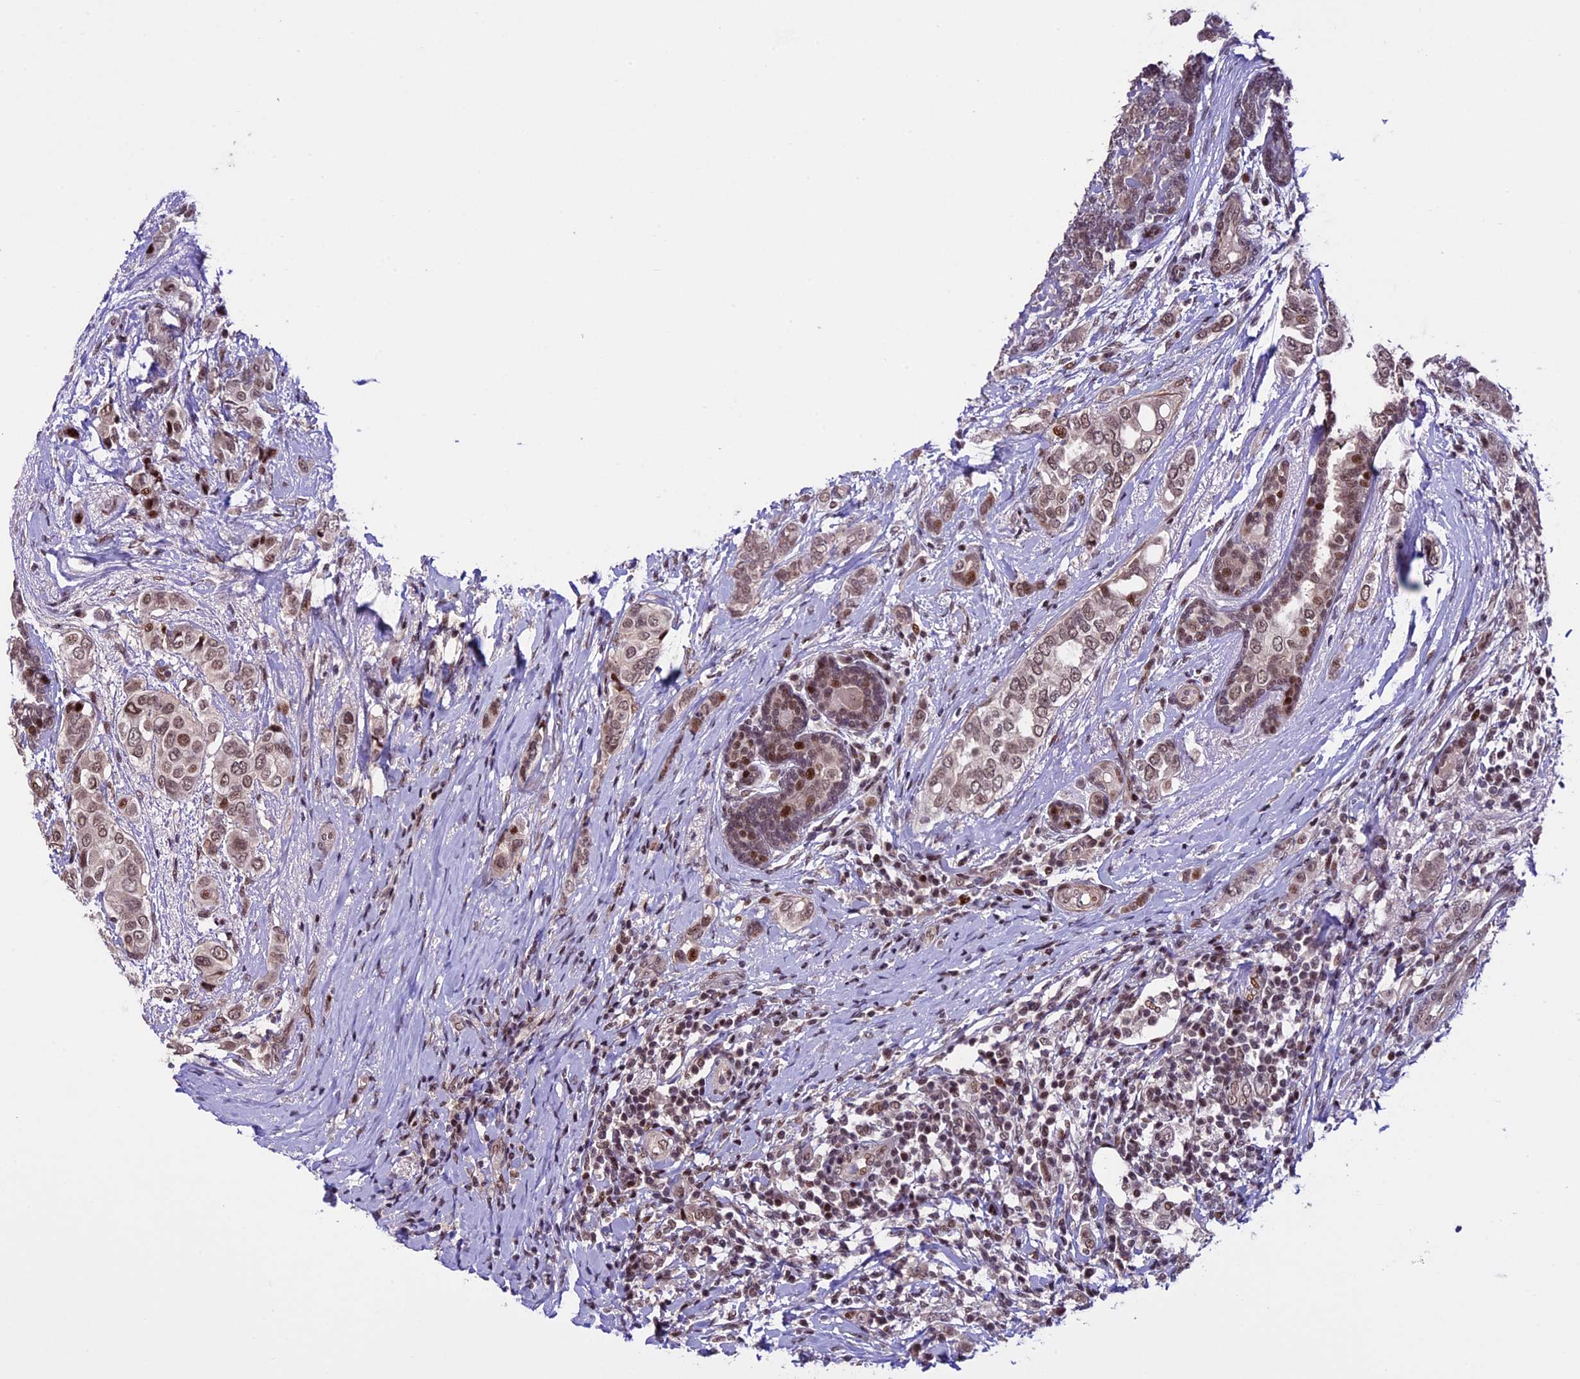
{"staining": {"intensity": "weak", "quantity": ">75%", "location": "nuclear"}, "tissue": "breast cancer", "cell_type": "Tumor cells", "image_type": "cancer", "snomed": [{"axis": "morphology", "description": "Lobular carcinoma"}, {"axis": "topography", "description": "Breast"}], "caption": "There is low levels of weak nuclear positivity in tumor cells of lobular carcinoma (breast), as demonstrated by immunohistochemical staining (brown color).", "gene": "TCP11L2", "patient": {"sex": "female", "age": 51}}